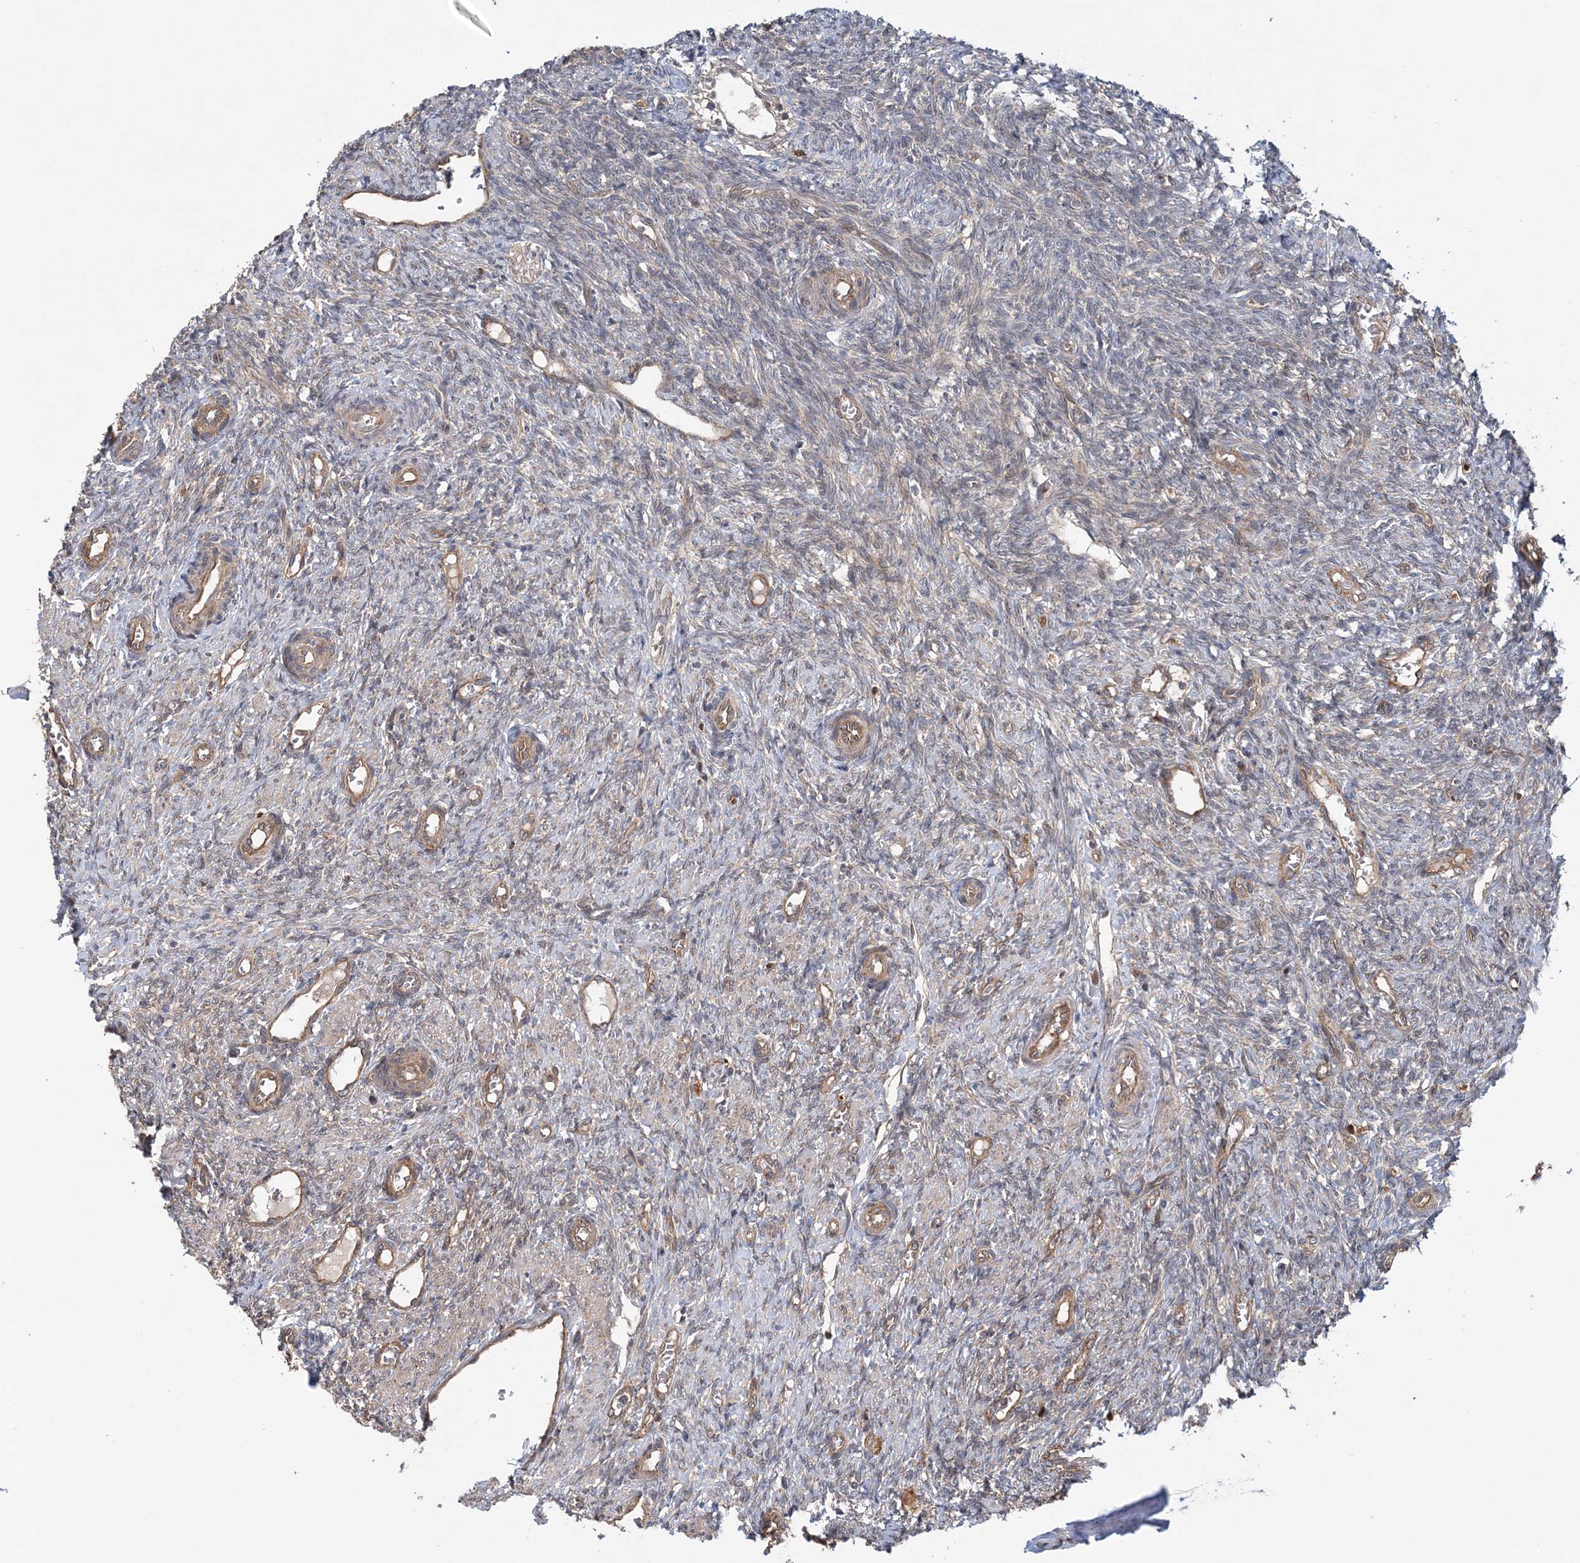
{"staining": {"intensity": "weak", "quantity": "<25%", "location": "cytoplasmic/membranous"}, "tissue": "ovary", "cell_type": "Ovarian stroma cells", "image_type": "normal", "snomed": [{"axis": "morphology", "description": "Normal tissue, NOS"}, {"axis": "topography", "description": "Ovary"}], "caption": "This photomicrograph is of normal ovary stained with immunohistochemistry (IHC) to label a protein in brown with the nuclei are counter-stained blue. There is no positivity in ovarian stroma cells.", "gene": "KIF4A", "patient": {"sex": "female", "age": 41}}